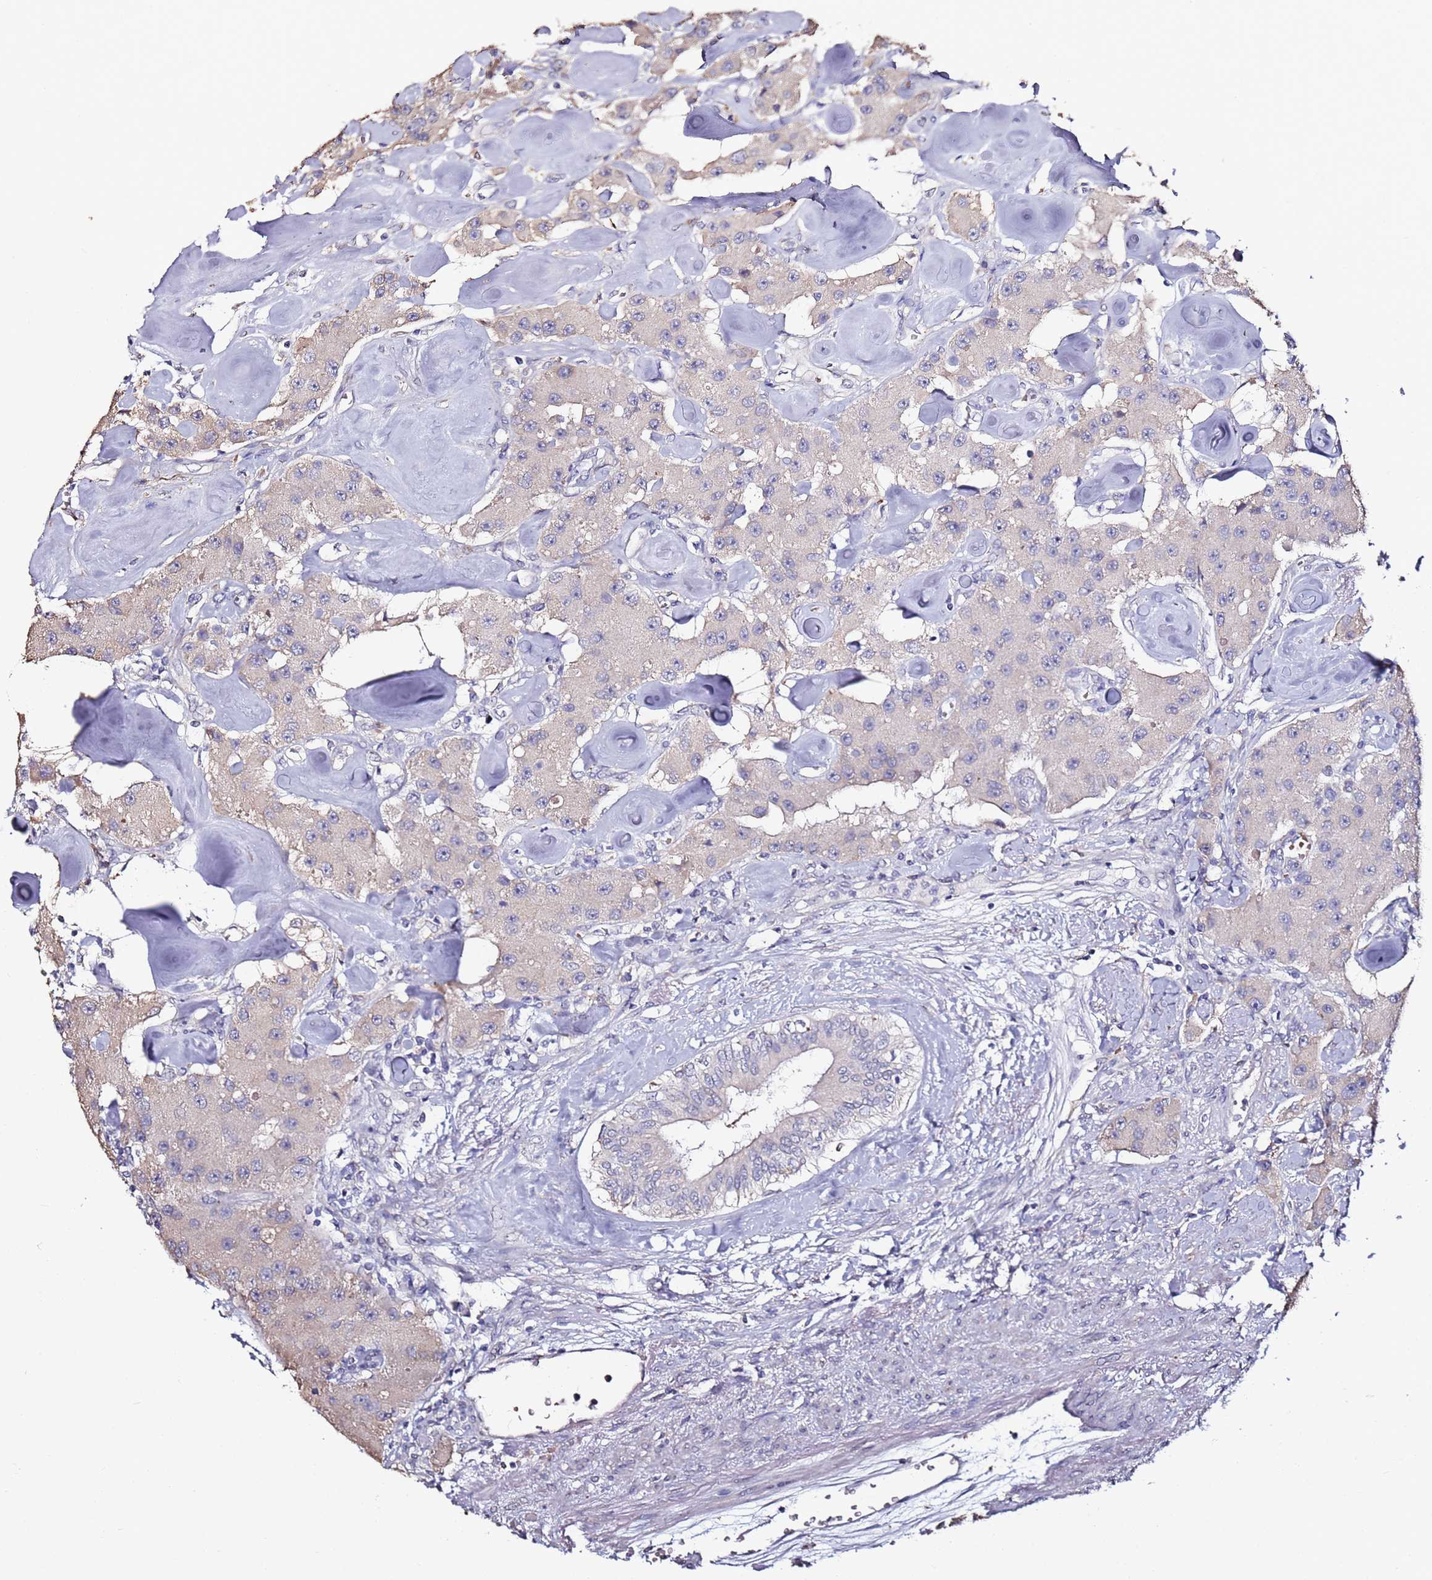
{"staining": {"intensity": "negative", "quantity": "none", "location": "none"}, "tissue": "carcinoid", "cell_type": "Tumor cells", "image_type": "cancer", "snomed": [{"axis": "morphology", "description": "Carcinoid, malignant, NOS"}, {"axis": "topography", "description": "Pancreas"}], "caption": "Human carcinoid stained for a protein using immunohistochemistry (IHC) displays no positivity in tumor cells.", "gene": "C3orf80", "patient": {"sex": "male", "age": 41}}